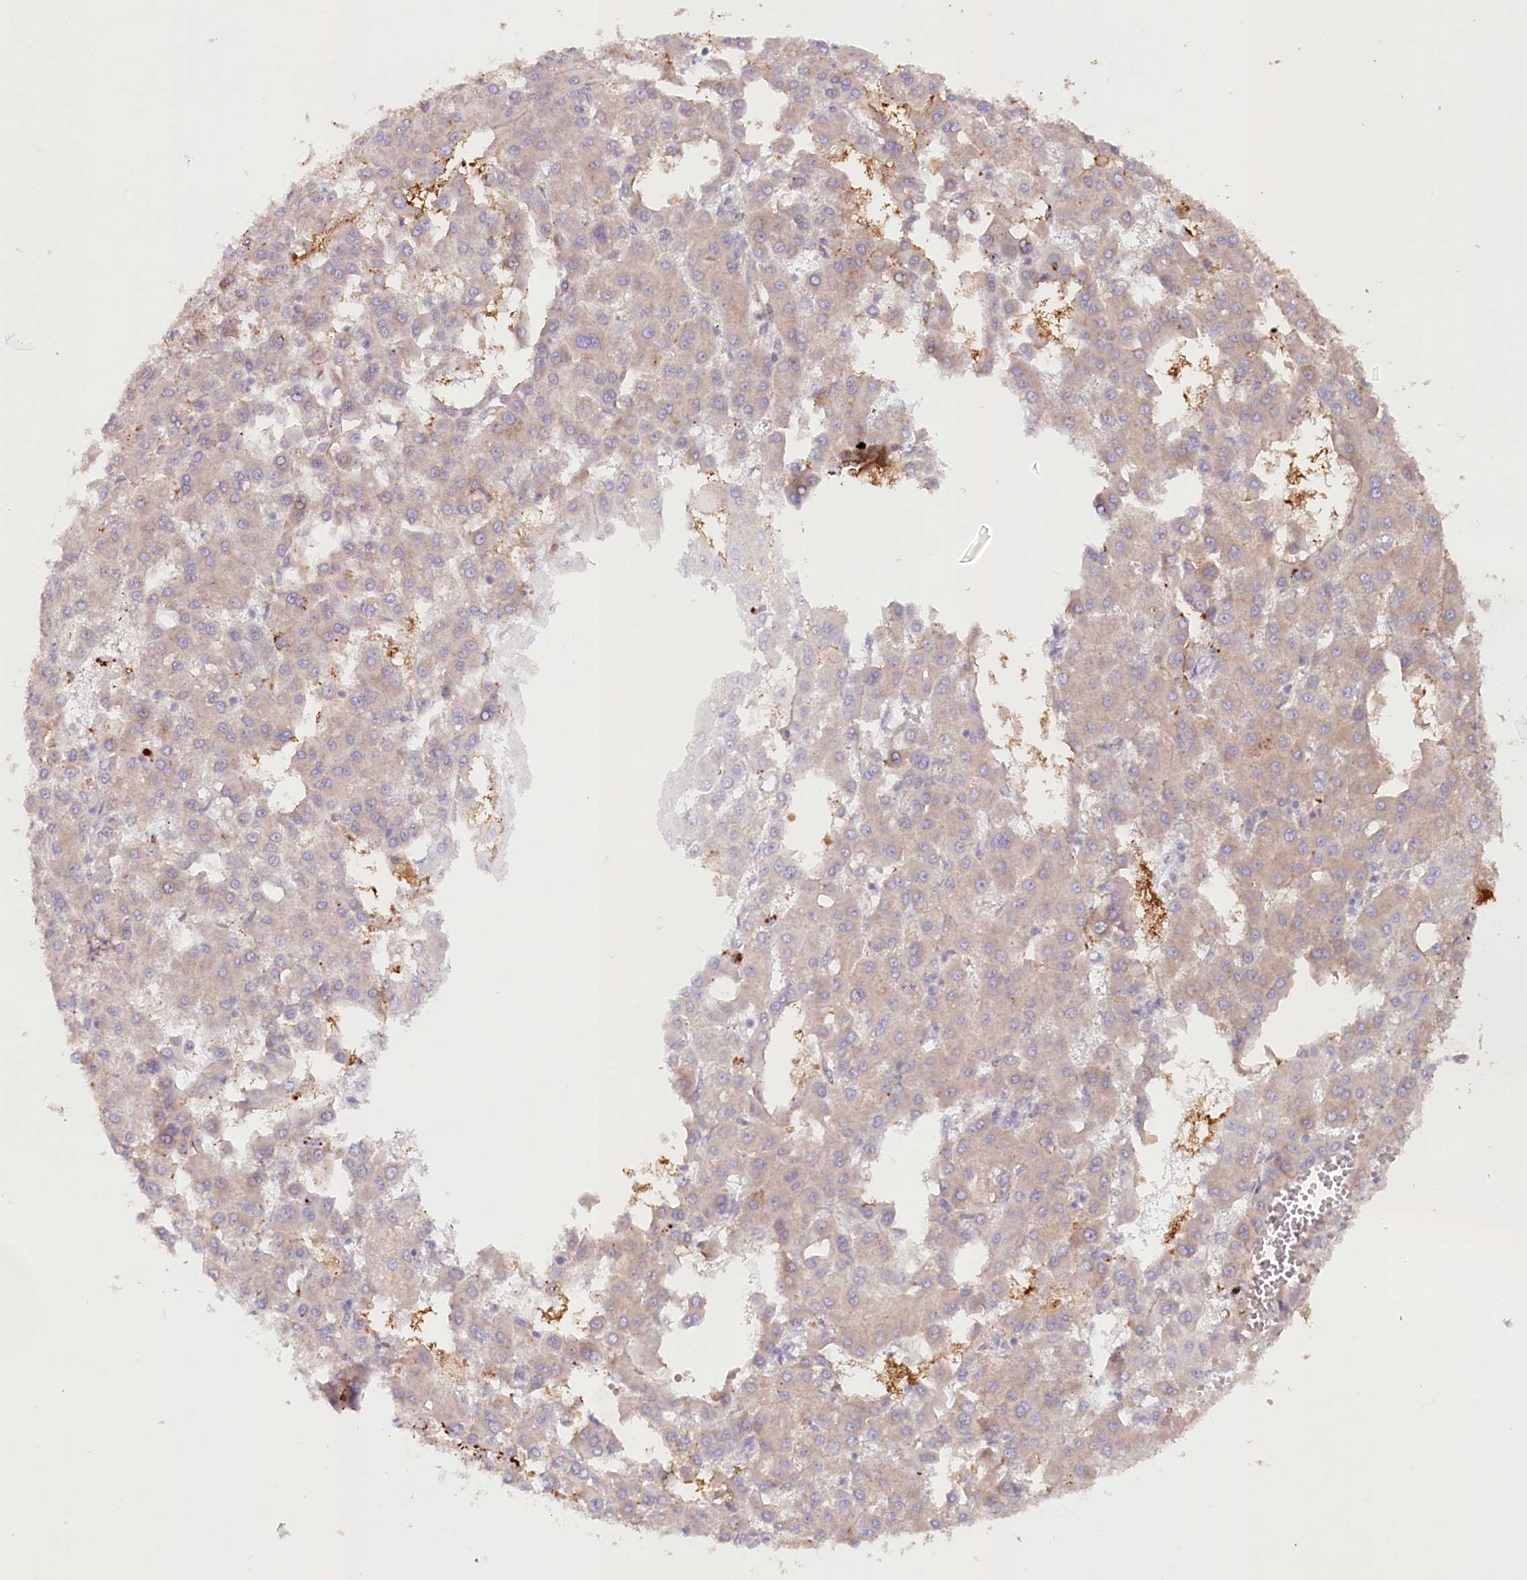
{"staining": {"intensity": "weak", "quantity": ">75%", "location": "cytoplasmic/membranous"}, "tissue": "liver cancer", "cell_type": "Tumor cells", "image_type": "cancer", "snomed": [{"axis": "morphology", "description": "Carcinoma, Hepatocellular, NOS"}, {"axis": "topography", "description": "Liver"}], "caption": "Hepatocellular carcinoma (liver) was stained to show a protein in brown. There is low levels of weak cytoplasmic/membranous expression in about >75% of tumor cells.", "gene": "PSAPL1", "patient": {"sex": "male", "age": 47}}